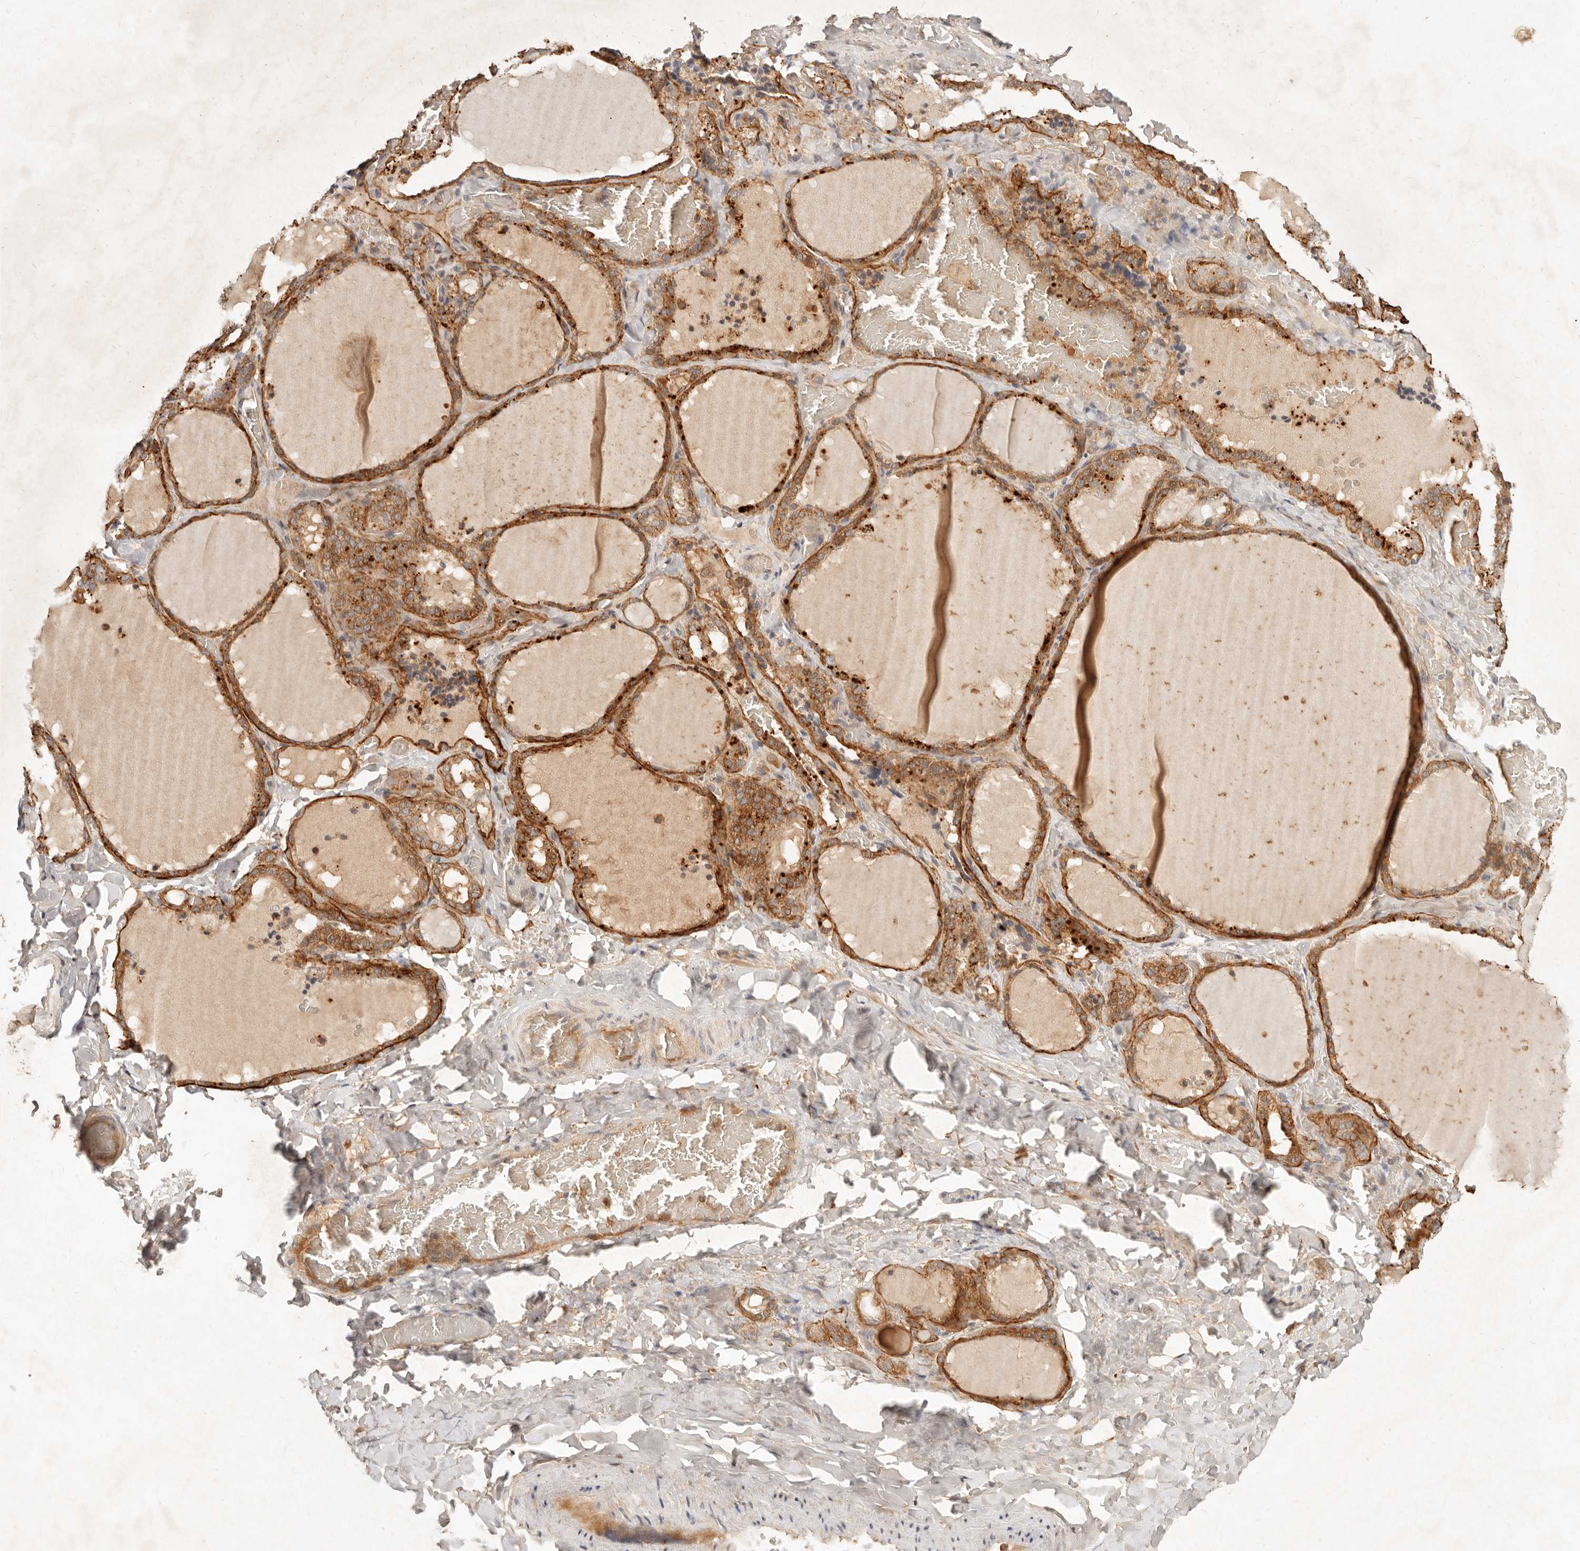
{"staining": {"intensity": "strong", "quantity": ">75%", "location": "cytoplasmic/membranous"}, "tissue": "thyroid gland", "cell_type": "Glandular cells", "image_type": "normal", "snomed": [{"axis": "morphology", "description": "Normal tissue, NOS"}, {"axis": "topography", "description": "Thyroid gland"}], "caption": "Strong cytoplasmic/membranous protein positivity is present in approximately >75% of glandular cells in thyroid gland. (IHC, brightfield microscopy, high magnification).", "gene": "FREM2", "patient": {"sex": "female", "age": 22}}